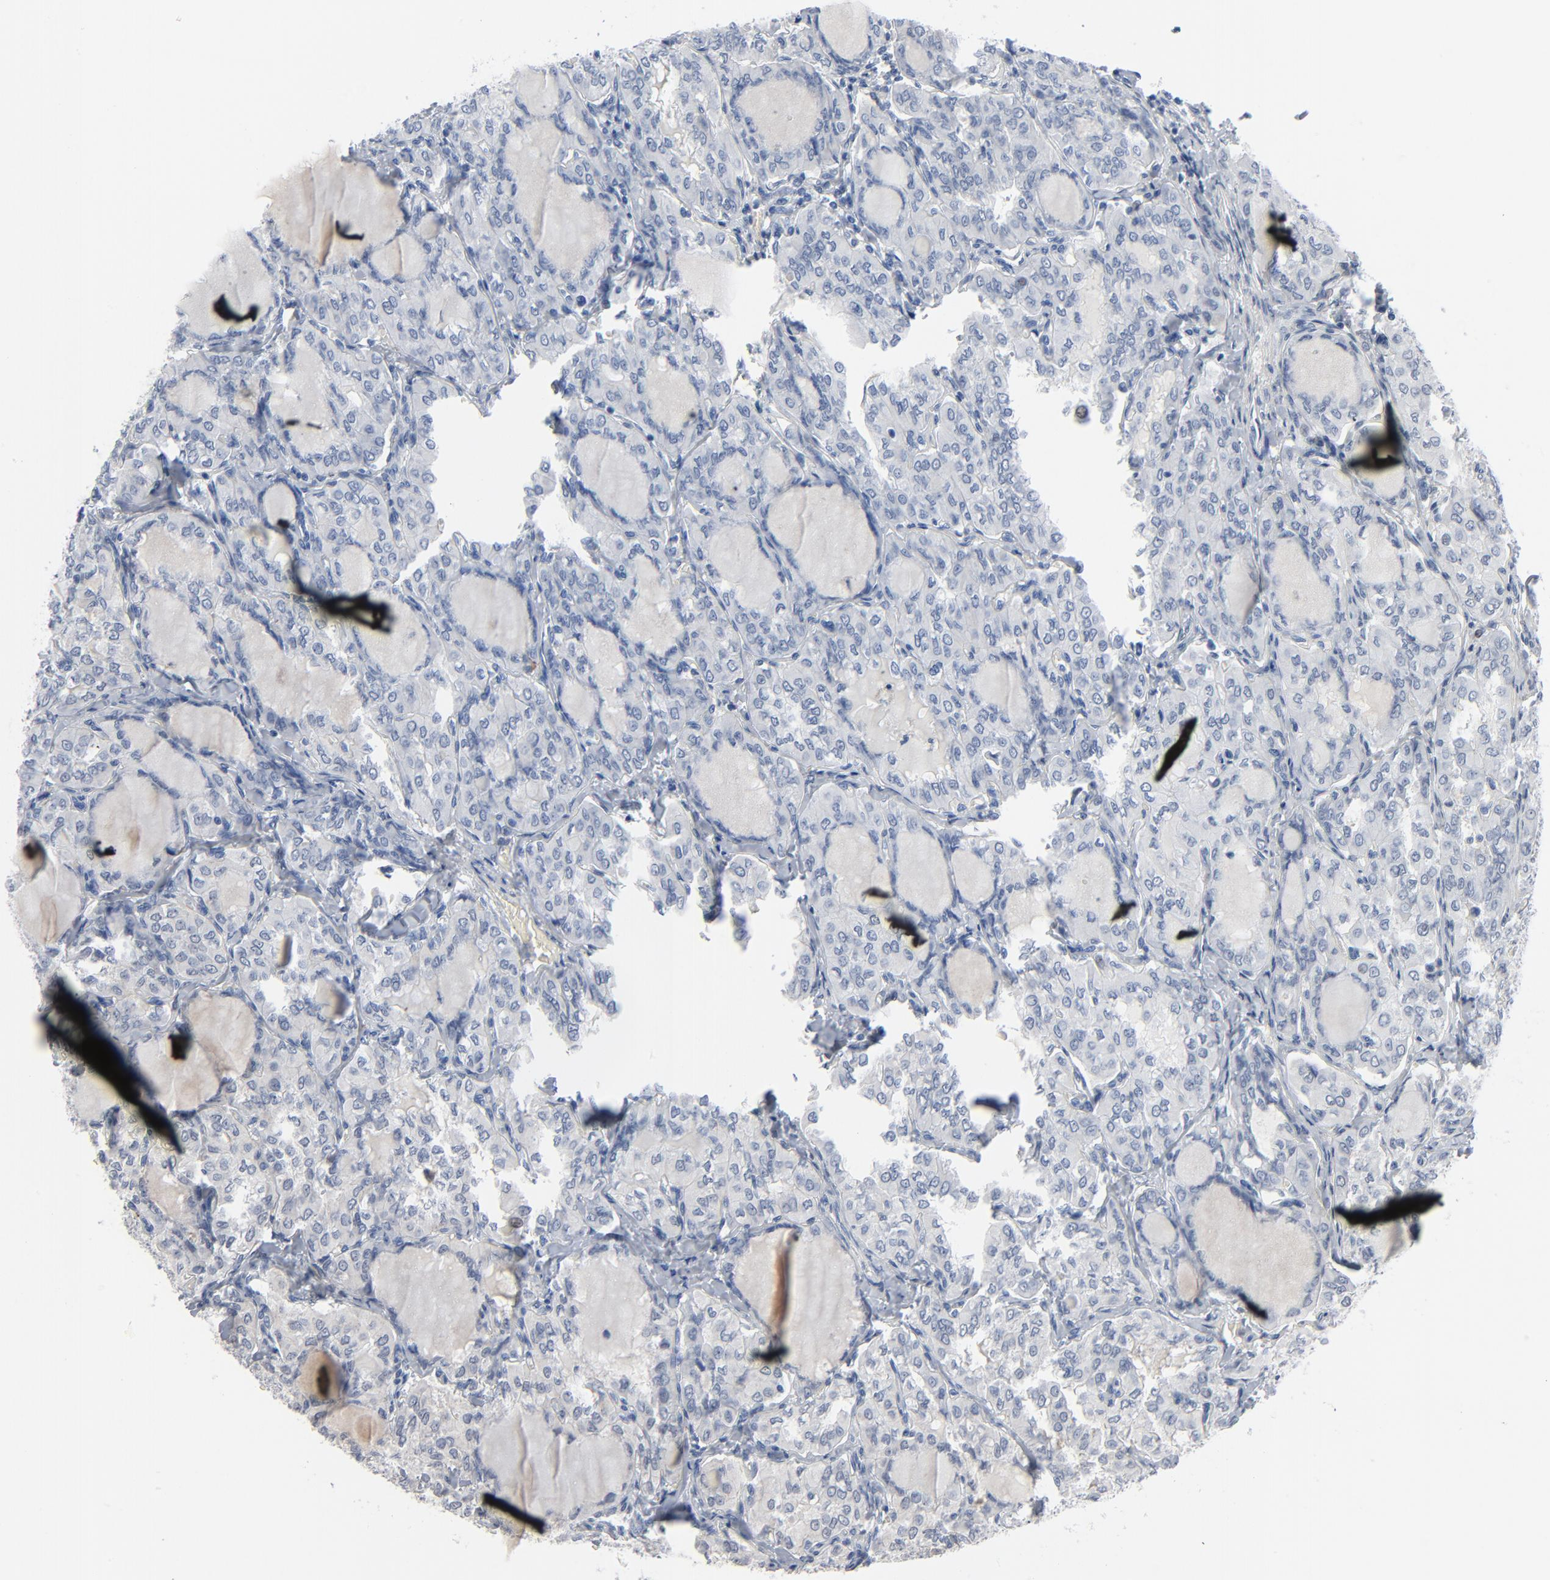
{"staining": {"intensity": "negative", "quantity": "none", "location": "none"}, "tissue": "thyroid cancer", "cell_type": "Tumor cells", "image_type": "cancer", "snomed": [{"axis": "morphology", "description": "Papillary adenocarcinoma, NOS"}, {"axis": "topography", "description": "Thyroid gland"}], "caption": "IHC image of neoplastic tissue: human papillary adenocarcinoma (thyroid) stained with DAB (3,3'-diaminobenzidine) shows no significant protein positivity in tumor cells.", "gene": "FOXP1", "patient": {"sex": "male", "age": 20}}